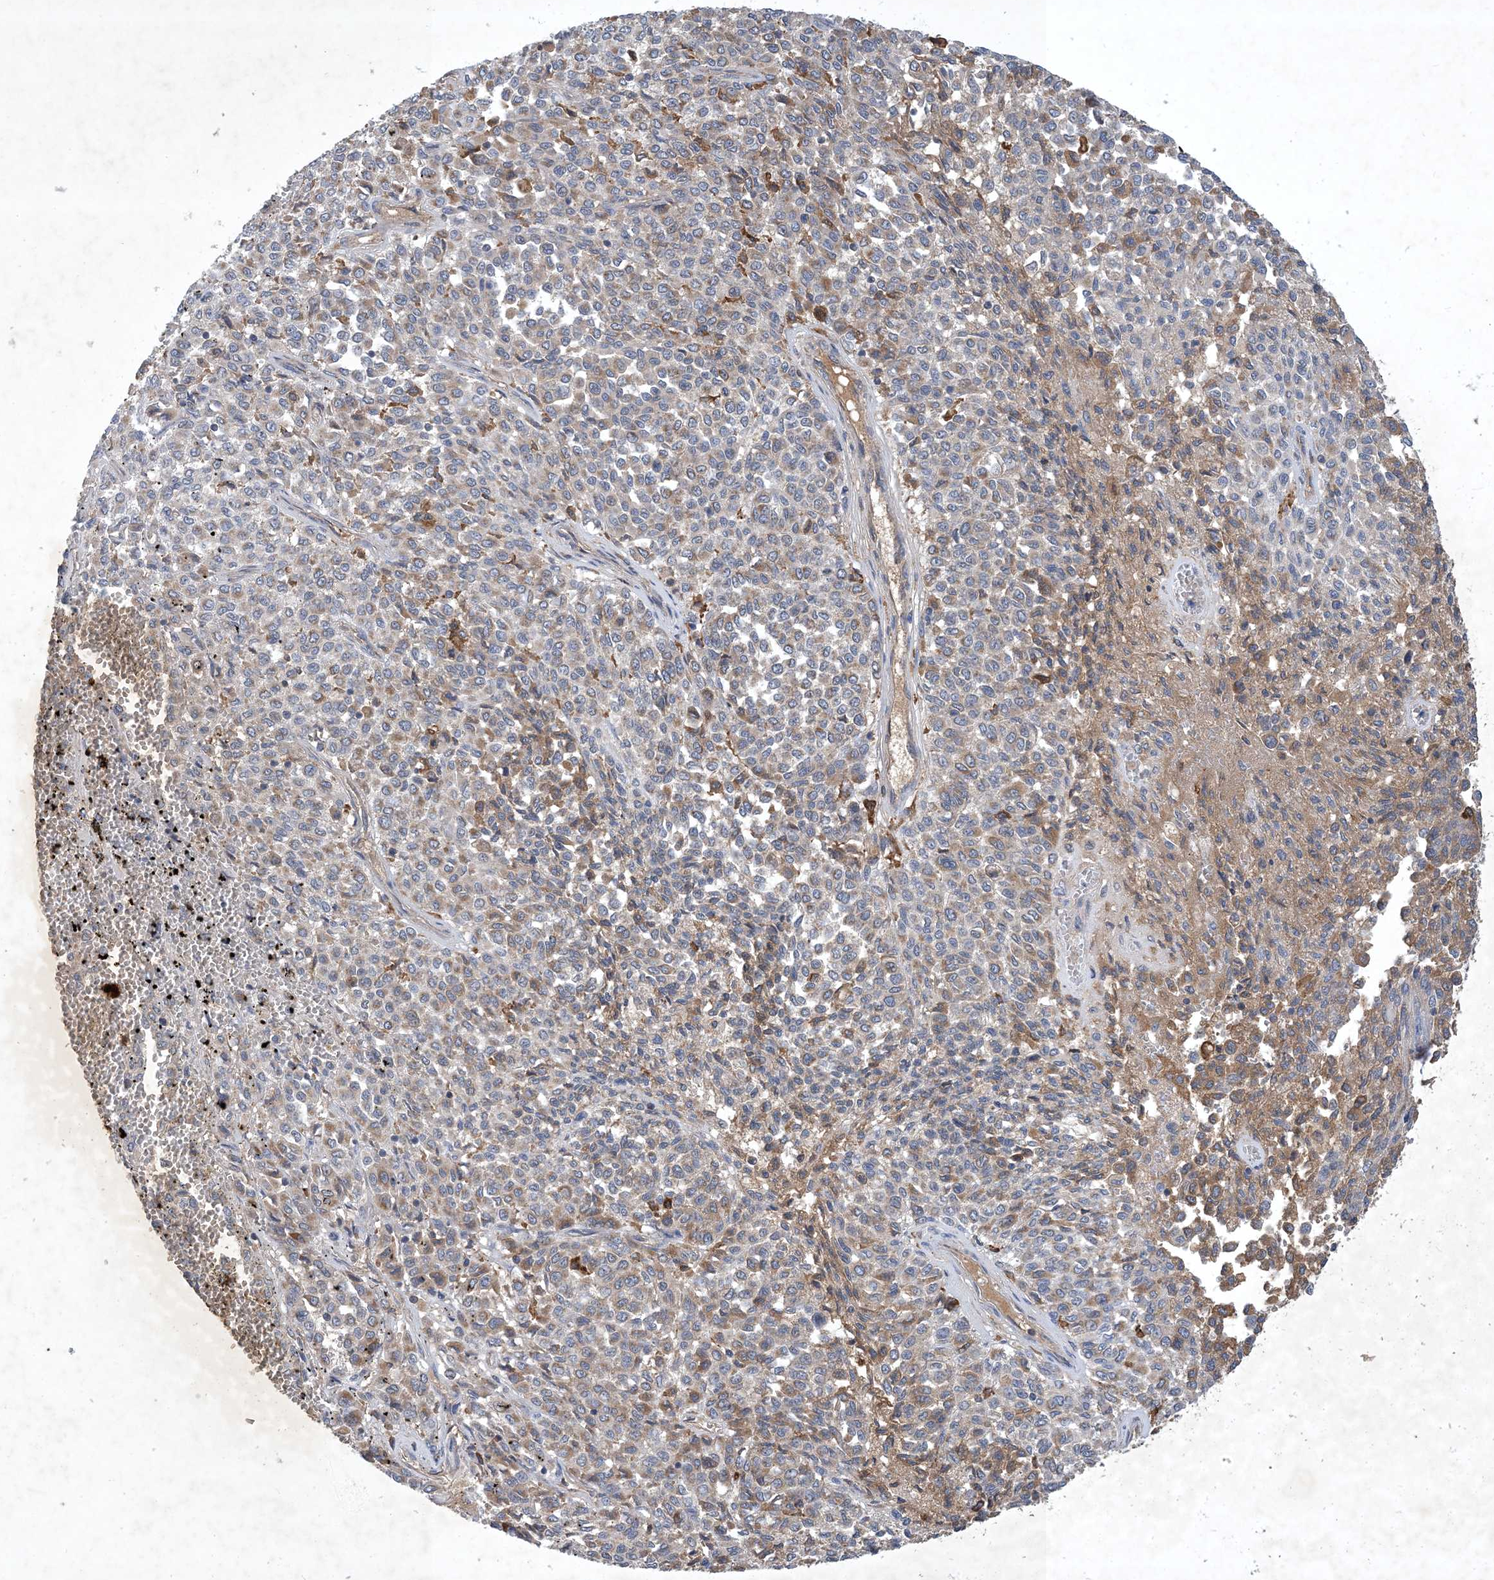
{"staining": {"intensity": "moderate", "quantity": "<25%", "location": "cytoplasmic/membranous"}, "tissue": "melanoma", "cell_type": "Tumor cells", "image_type": "cancer", "snomed": [{"axis": "morphology", "description": "Malignant melanoma, Metastatic site"}, {"axis": "topography", "description": "Pancreas"}], "caption": "Malignant melanoma (metastatic site) was stained to show a protein in brown. There is low levels of moderate cytoplasmic/membranous staining in approximately <25% of tumor cells.", "gene": "STK19", "patient": {"sex": "female", "age": 30}}